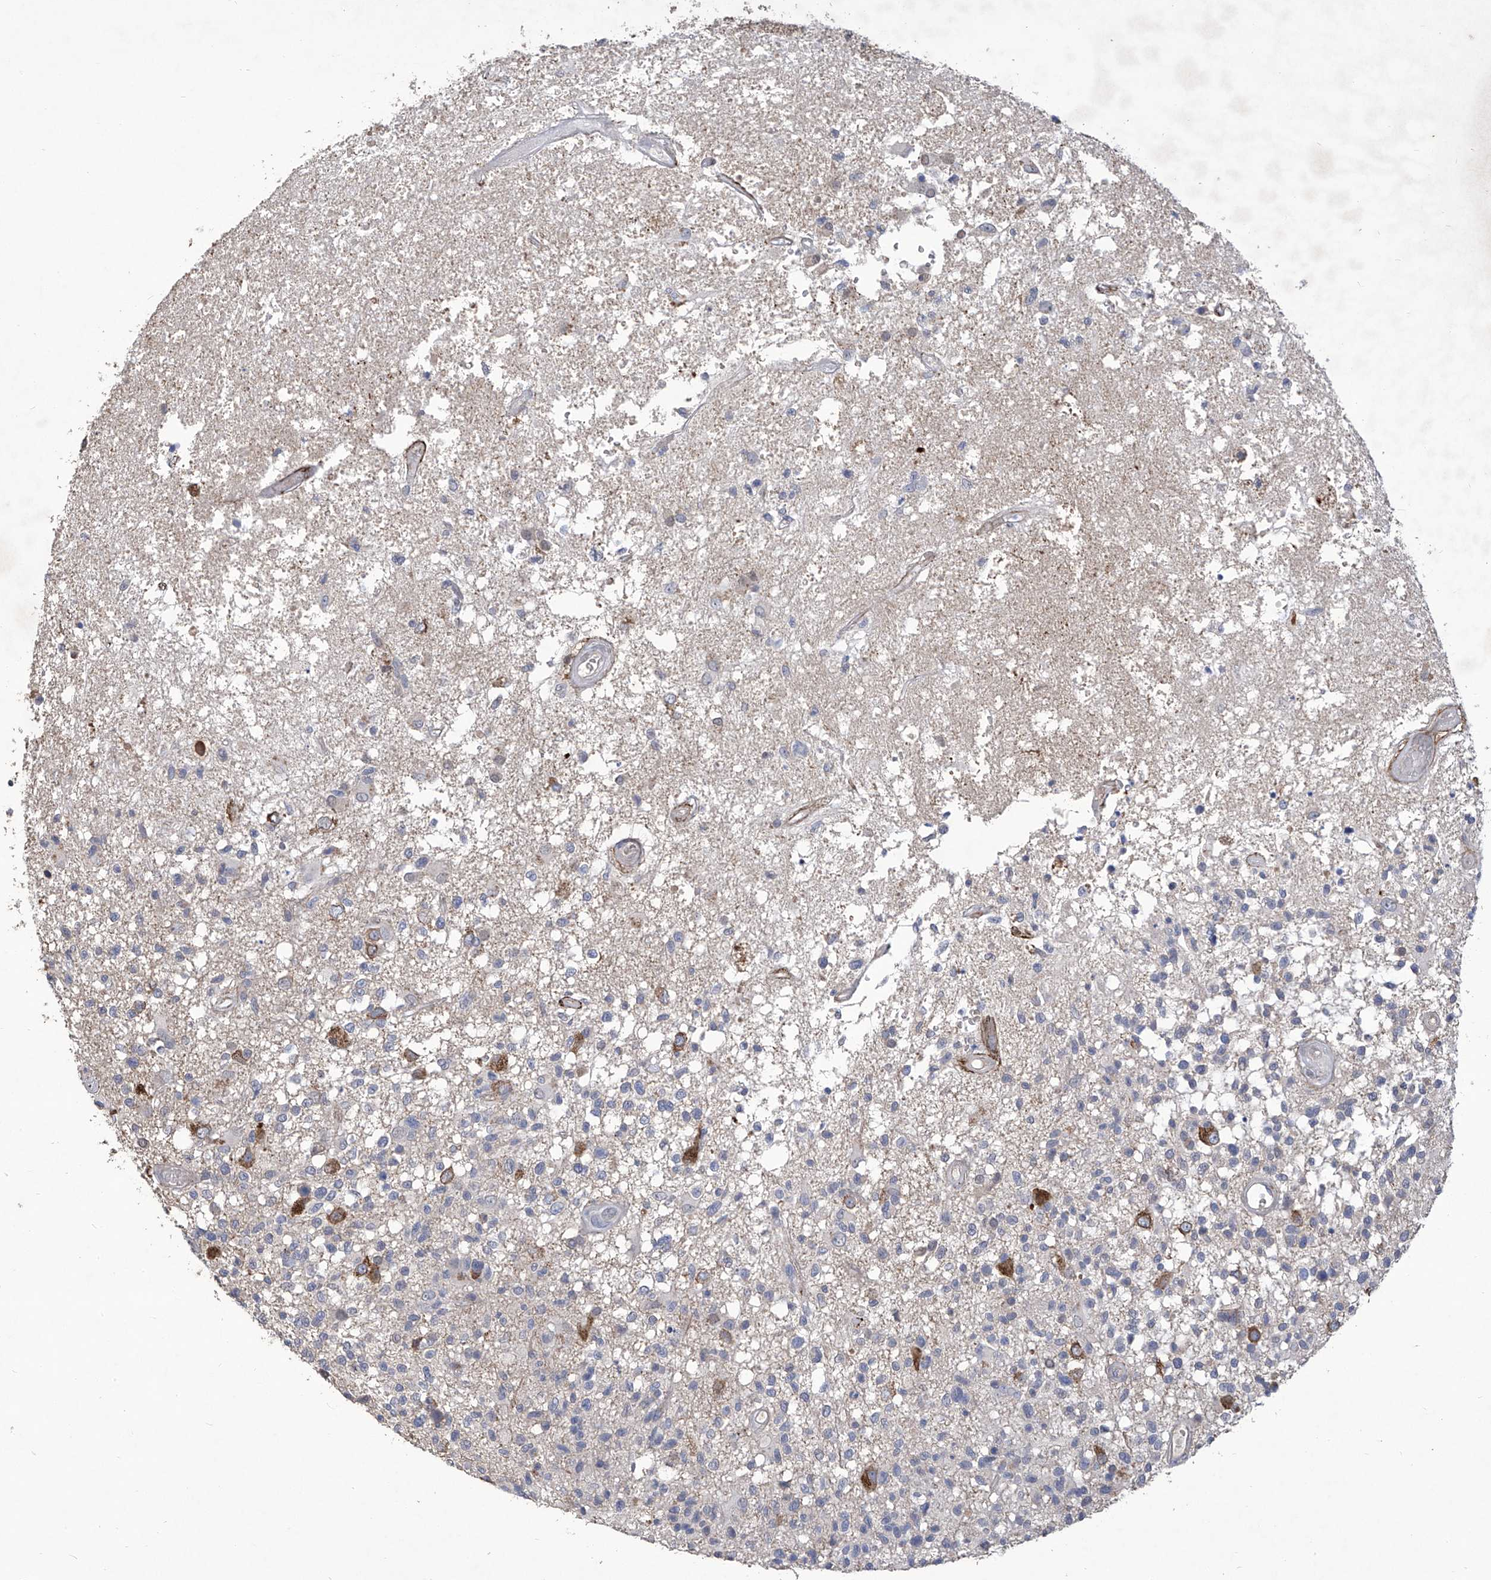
{"staining": {"intensity": "negative", "quantity": "none", "location": "none"}, "tissue": "glioma", "cell_type": "Tumor cells", "image_type": "cancer", "snomed": [{"axis": "morphology", "description": "Glioma, malignant, High grade"}, {"axis": "morphology", "description": "Glioblastoma, NOS"}, {"axis": "topography", "description": "Brain"}], "caption": "A high-resolution image shows IHC staining of glioma, which displays no significant positivity in tumor cells.", "gene": "TXNIP", "patient": {"sex": "male", "age": 60}}